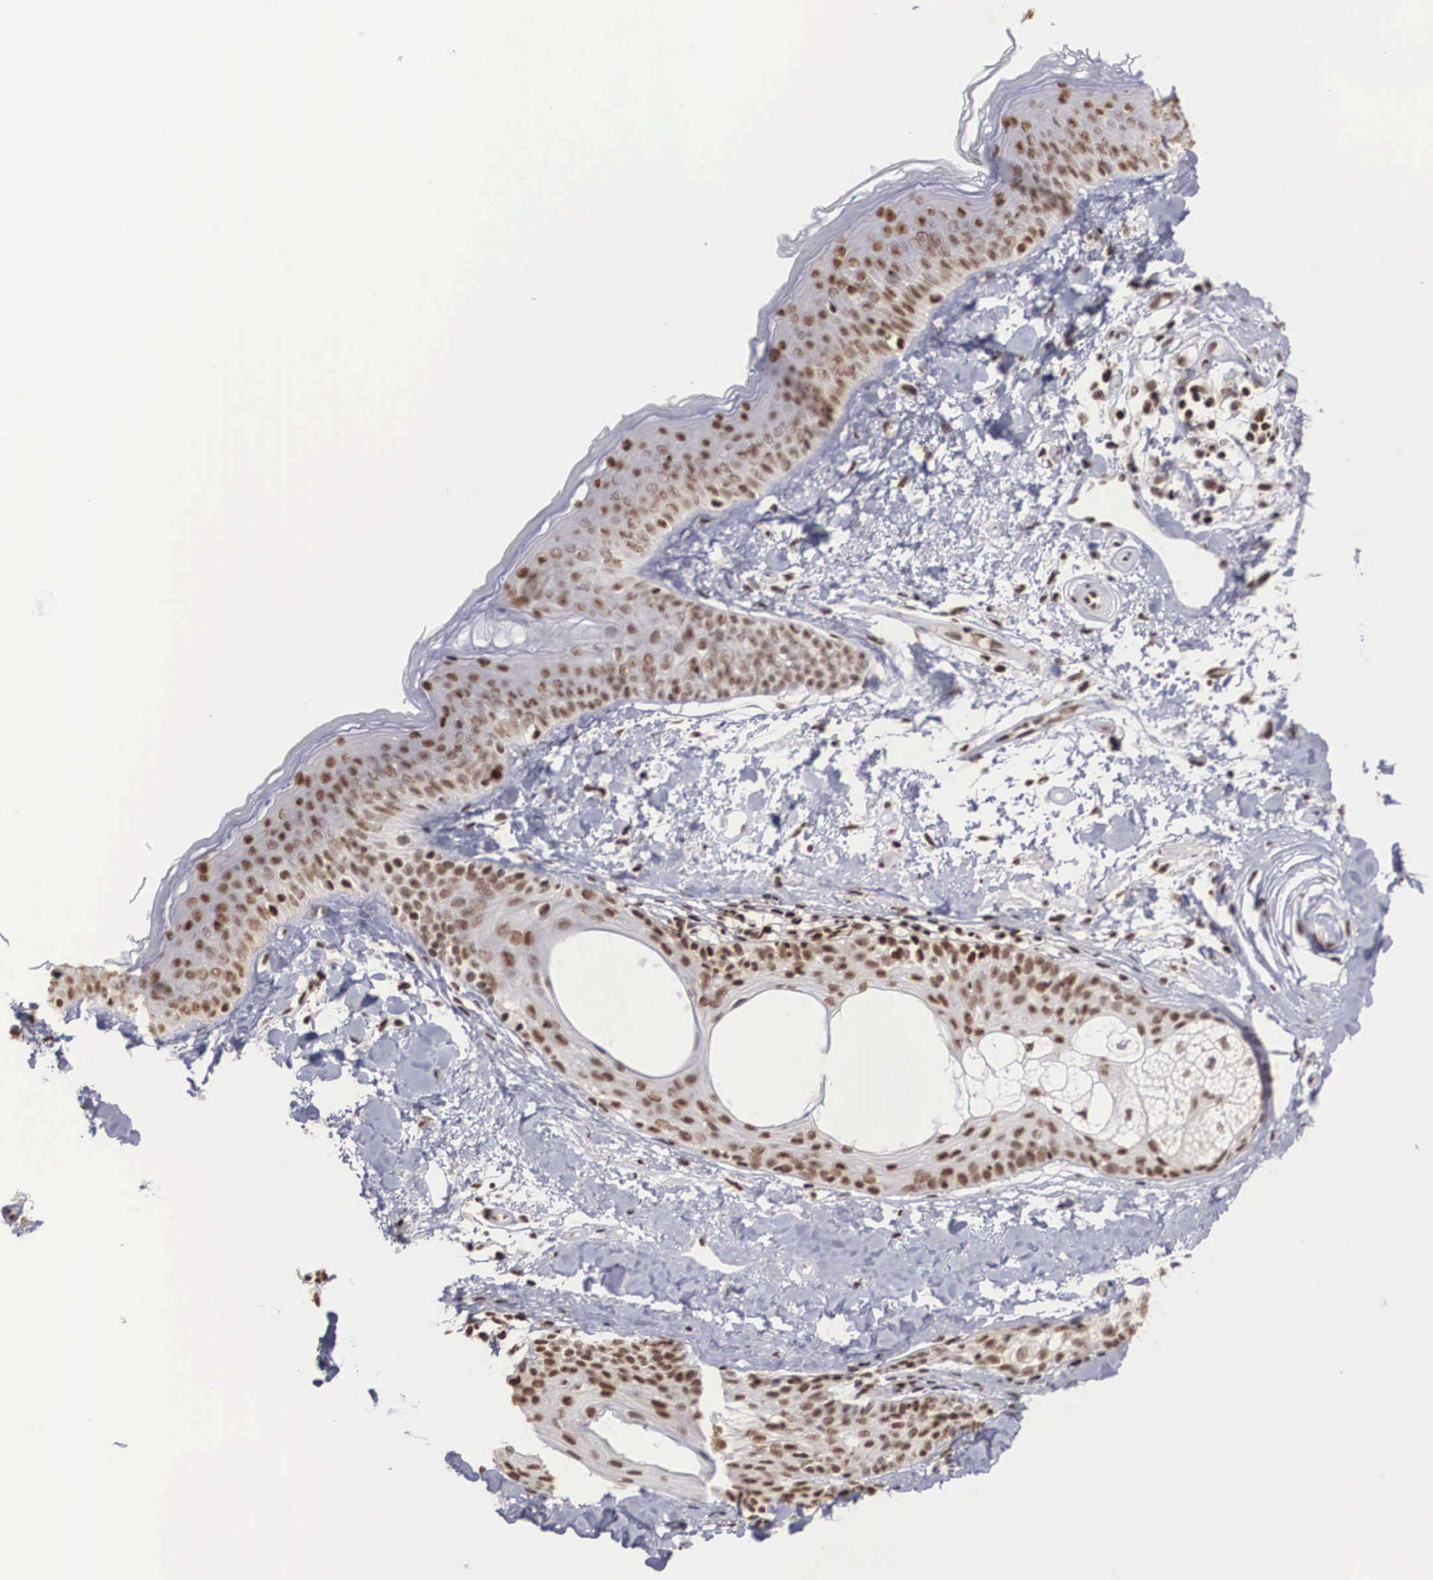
{"staining": {"intensity": "strong", "quantity": ">75%", "location": "nuclear"}, "tissue": "skin", "cell_type": "Fibroblasts", "image_type": "normal", "snomed": [{"axis": "morphology", "description": "Normal tissue, NOS"}, {"axis": "topography", "description": "Skin"}], "caption": "Skin stained with DAB (3,3'-diaminobenzidine) immunohistochemistry demonstrates high levels of strong nuclear positivity in about >75% of fibroblasts.", "gene": "HTATSF1", "patient": {"sex": "male", "age": 86}}